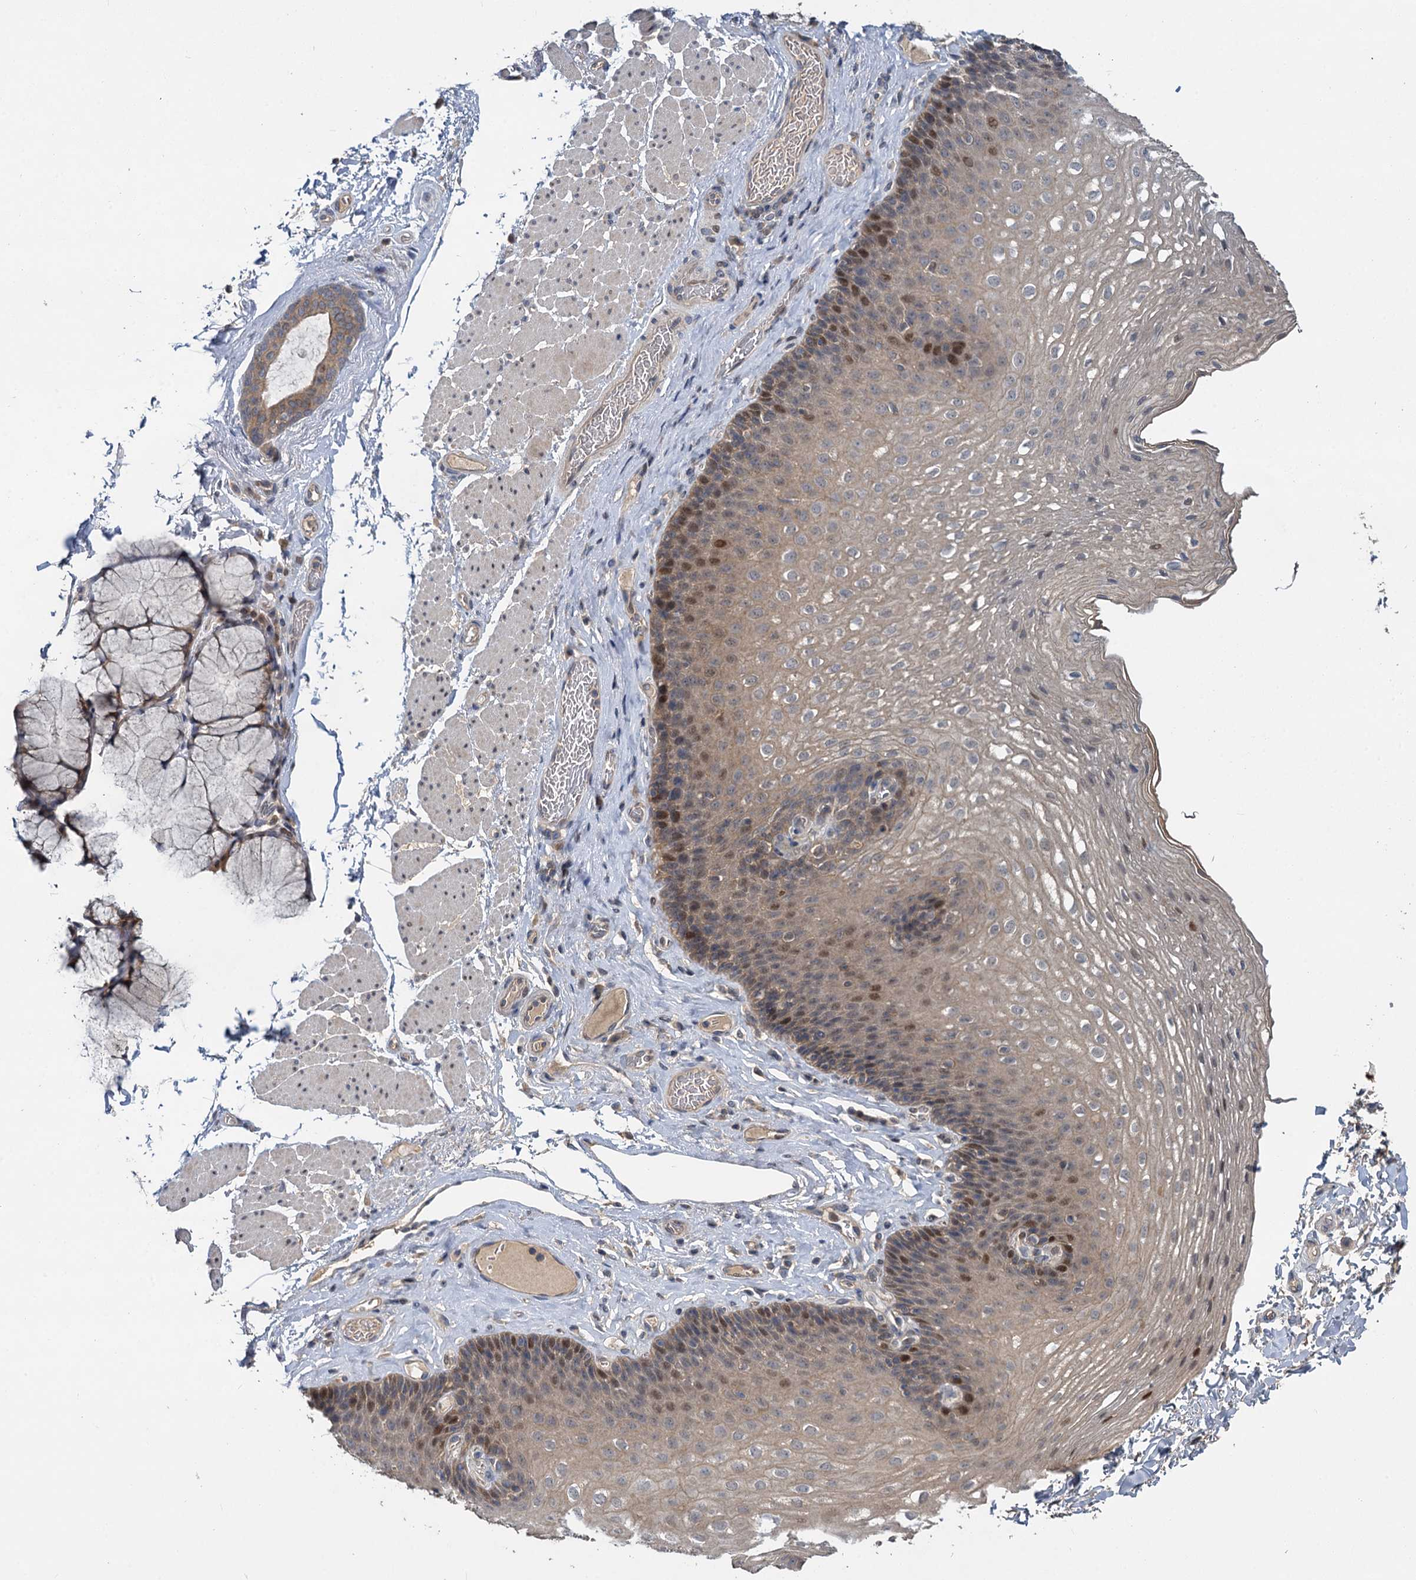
{"staining": {"intensity": "moderate", "quantity": ">75%", "location": "cytoplasmic/membranous,nuclear"}, "tissue": "esophagus", "cell_type": "Squamous epithelial cells", "image_type": "normal", "snomed": [{"axis": "morphology", "description": "Normal tissue, NOS"}, {"axis": "topography", "description": "Esophagus"}], "caption": "Immunohistochemistry (DAB (3,3'-diaminobenzidine)) staining of unremarkable human esophagus exhibits moderate cytoplasmic/membranous,nuclear protein staining in about >75% of squamous epithelial cells. The protein of interest is shown in brown color, while the nuclei are stained blue.", "gene": "TMEM39A", "patient": {"sex": "female", "age": 66}}